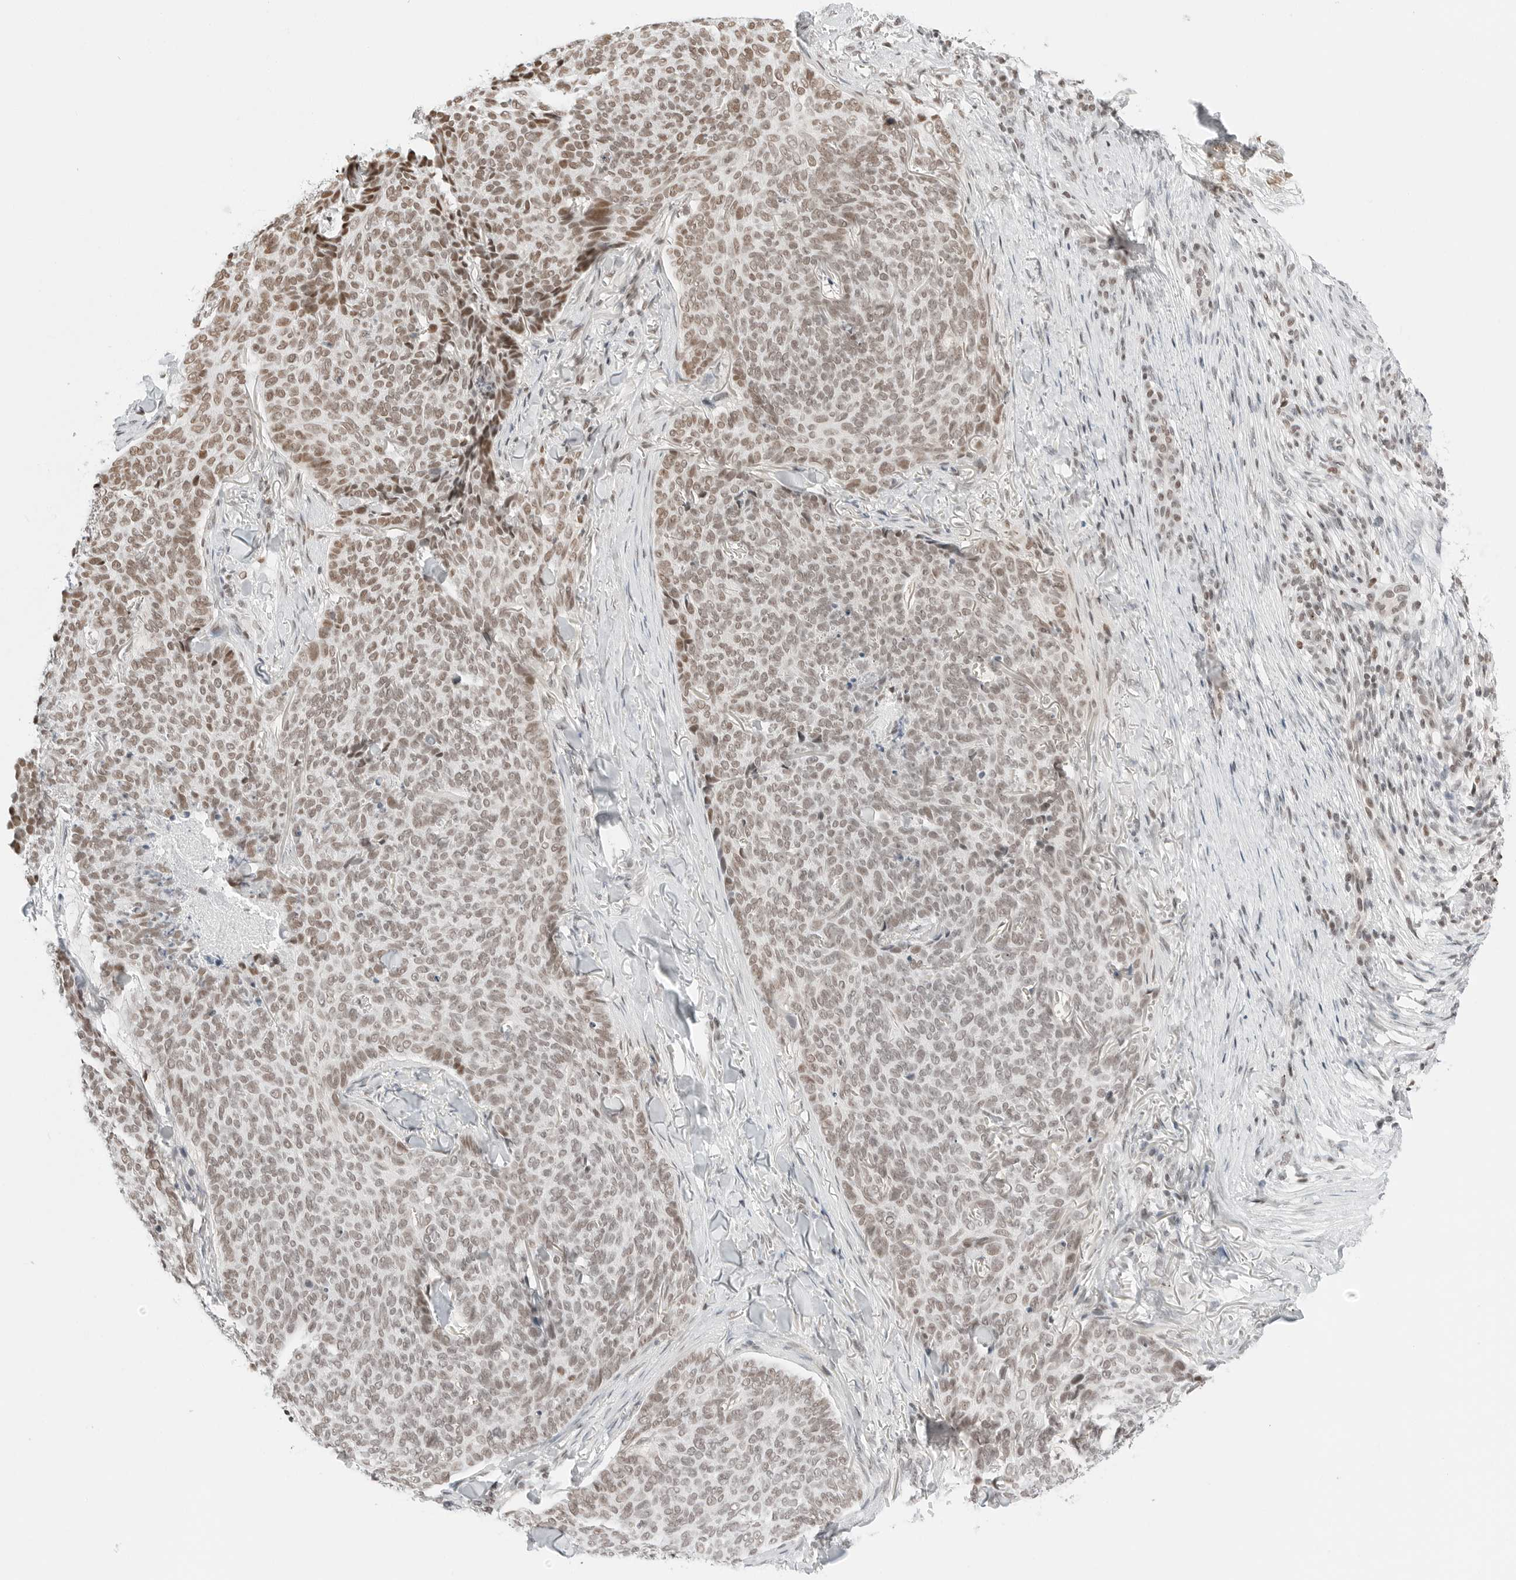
{"staining": {"intensity": "weak", "quantity": ">75%", "location": "nuclear"}, "tissue": "skin cancer", "cell_type": "Tumor cells", "image_type": "cancer", "snomed": [{"axis": "morphology", "description": "Normal tissue, NOS"}, {"axis": "morphology", "description": "Basal cell carcinoma"}, {"axis": "topography", "description": "Skin"}], "caption": "Skin cancer (basal cell carcinoma) stained for a protein demonstrates weak nuclear positivity in tumor cells.", "gene": "CRTC2", "patient": {"sex": "male", "age": 50}}